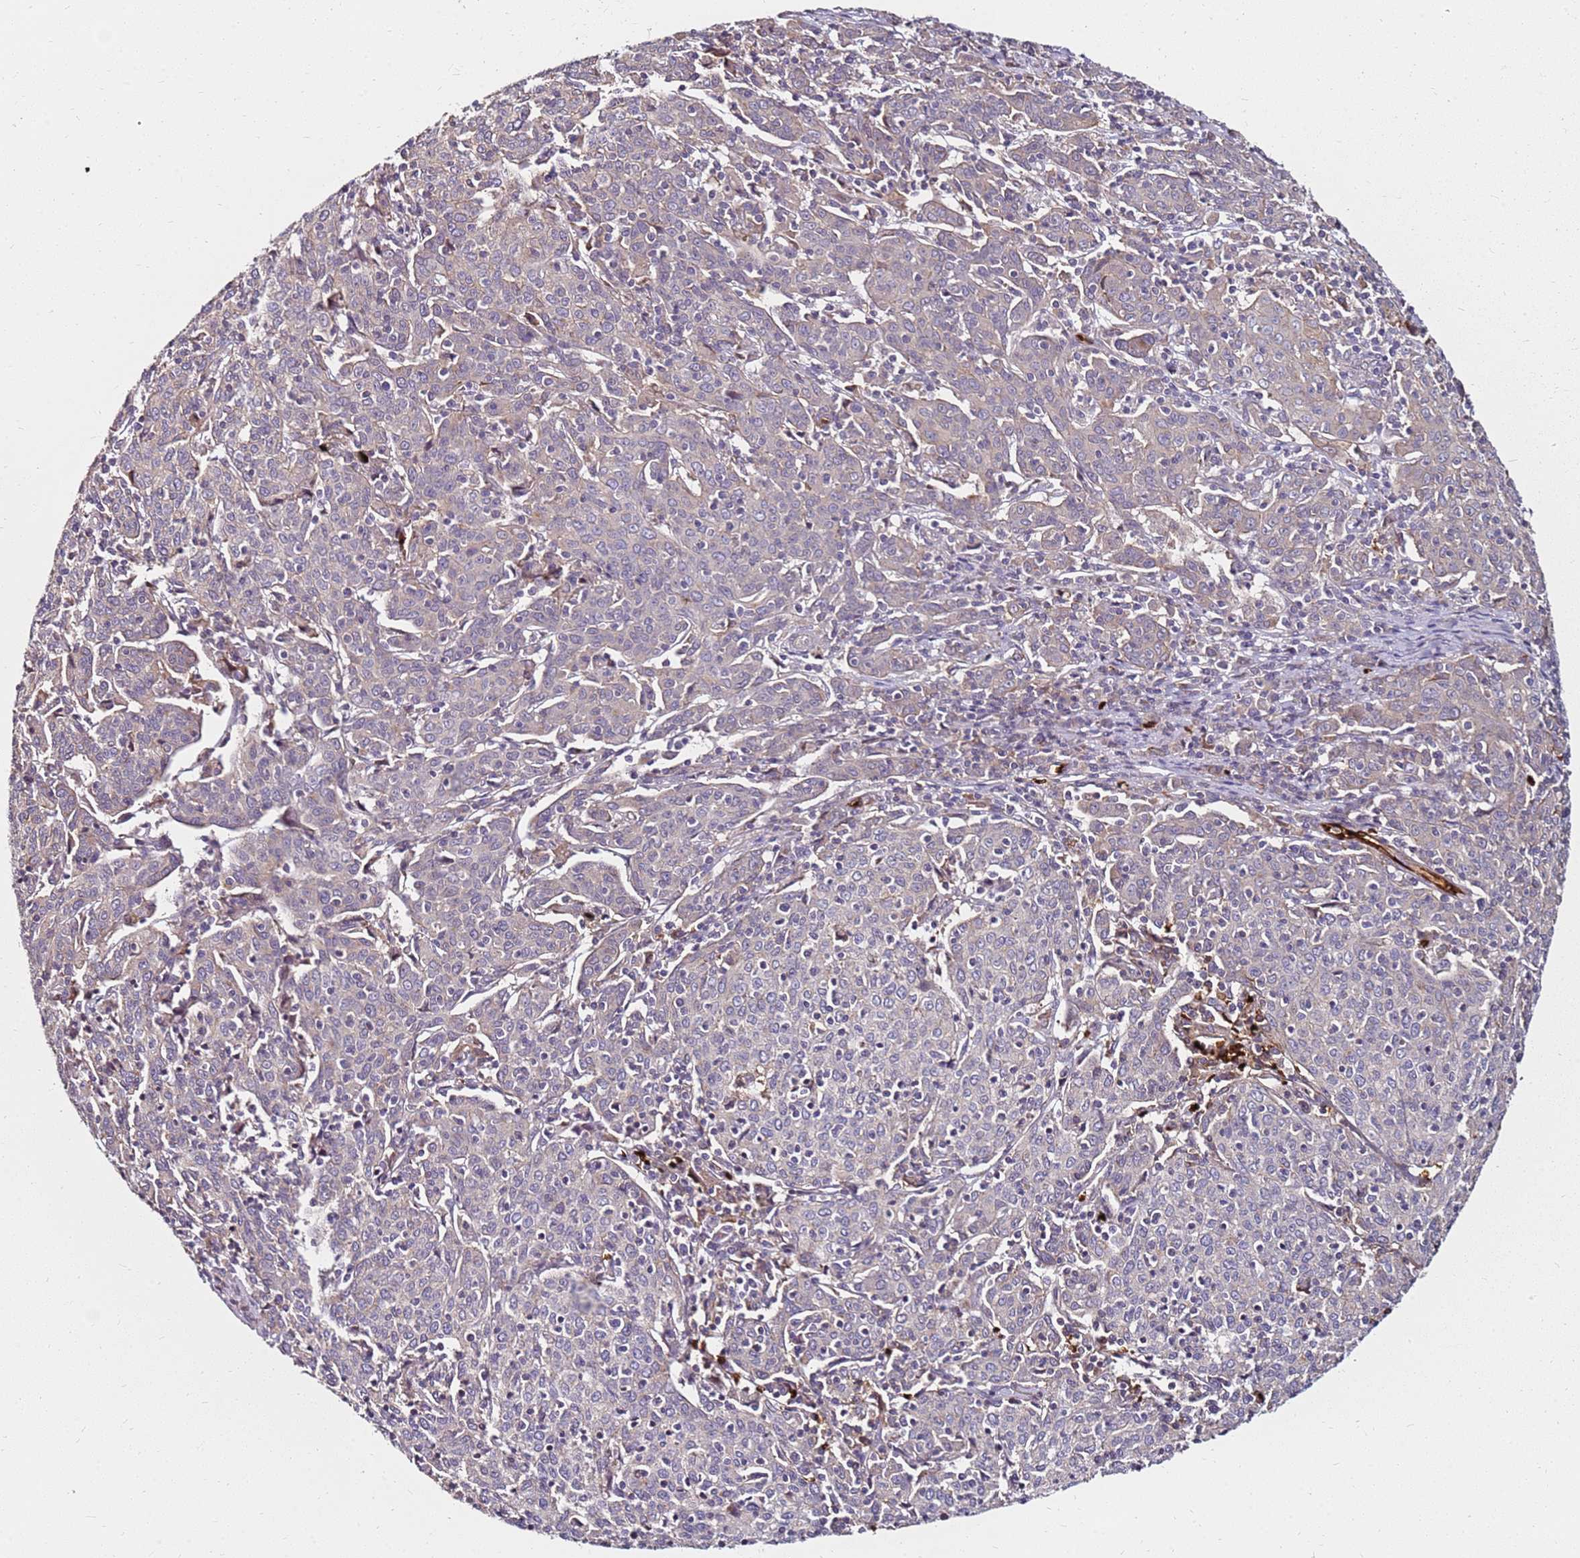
{"staining": {"intensity": "weak", "quantity": "<25%", "location": "cytoplasmic/membranous"}, "tissue": "cervical cancer", "cell_type": "Tumor cells", "image_type": "cancer", "snomed": [{"axis": "morphology", "description": "Squamous cell carcinoma, NOS"}, {"axis": "topography", "description": "Cervix"}], "caption": "Immunohistochemistry of human cervical cancer displays no positivity in tumor cells.", "gene": "RNF11", "patient": {"sex": "female", "age": 67}}